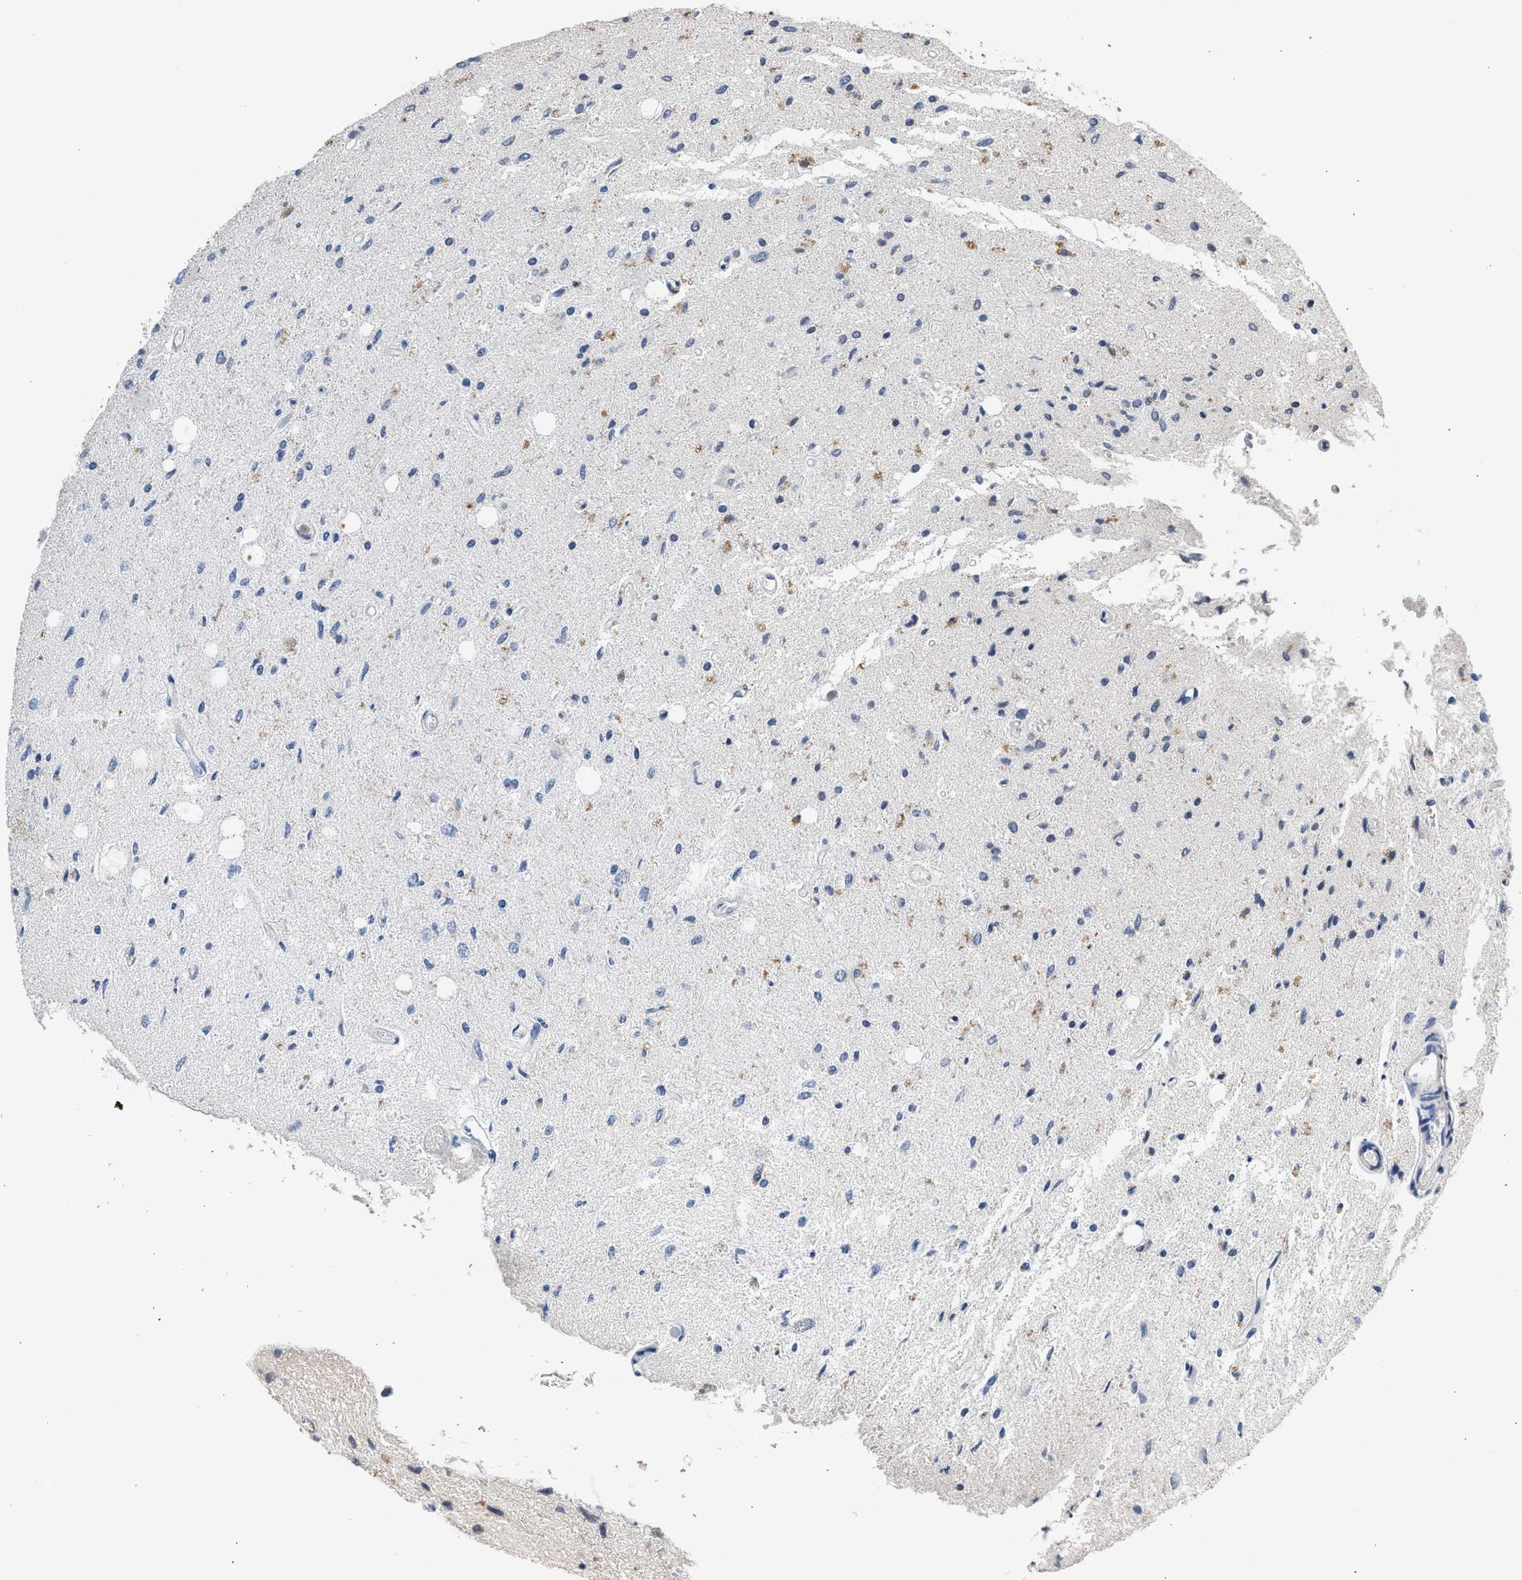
{"staining": {"intensity": "negative", "quantity": "none", "location": "none"}, "tissue": "glioma", "cell_type": "Tumor cells", "image_type": "cancer", "snomed": [{"axis": "morphology", "description": "Glioma, malignant, Low grade"}, {"axis": "topography", "description": "Brain"}], "caption": "A high-resolution image shows IHC staining of glioma, which exhibits no significant staining in tumor cells.", "gene": "CSF3R", "patient": {"sex": "male", "age": 77}}